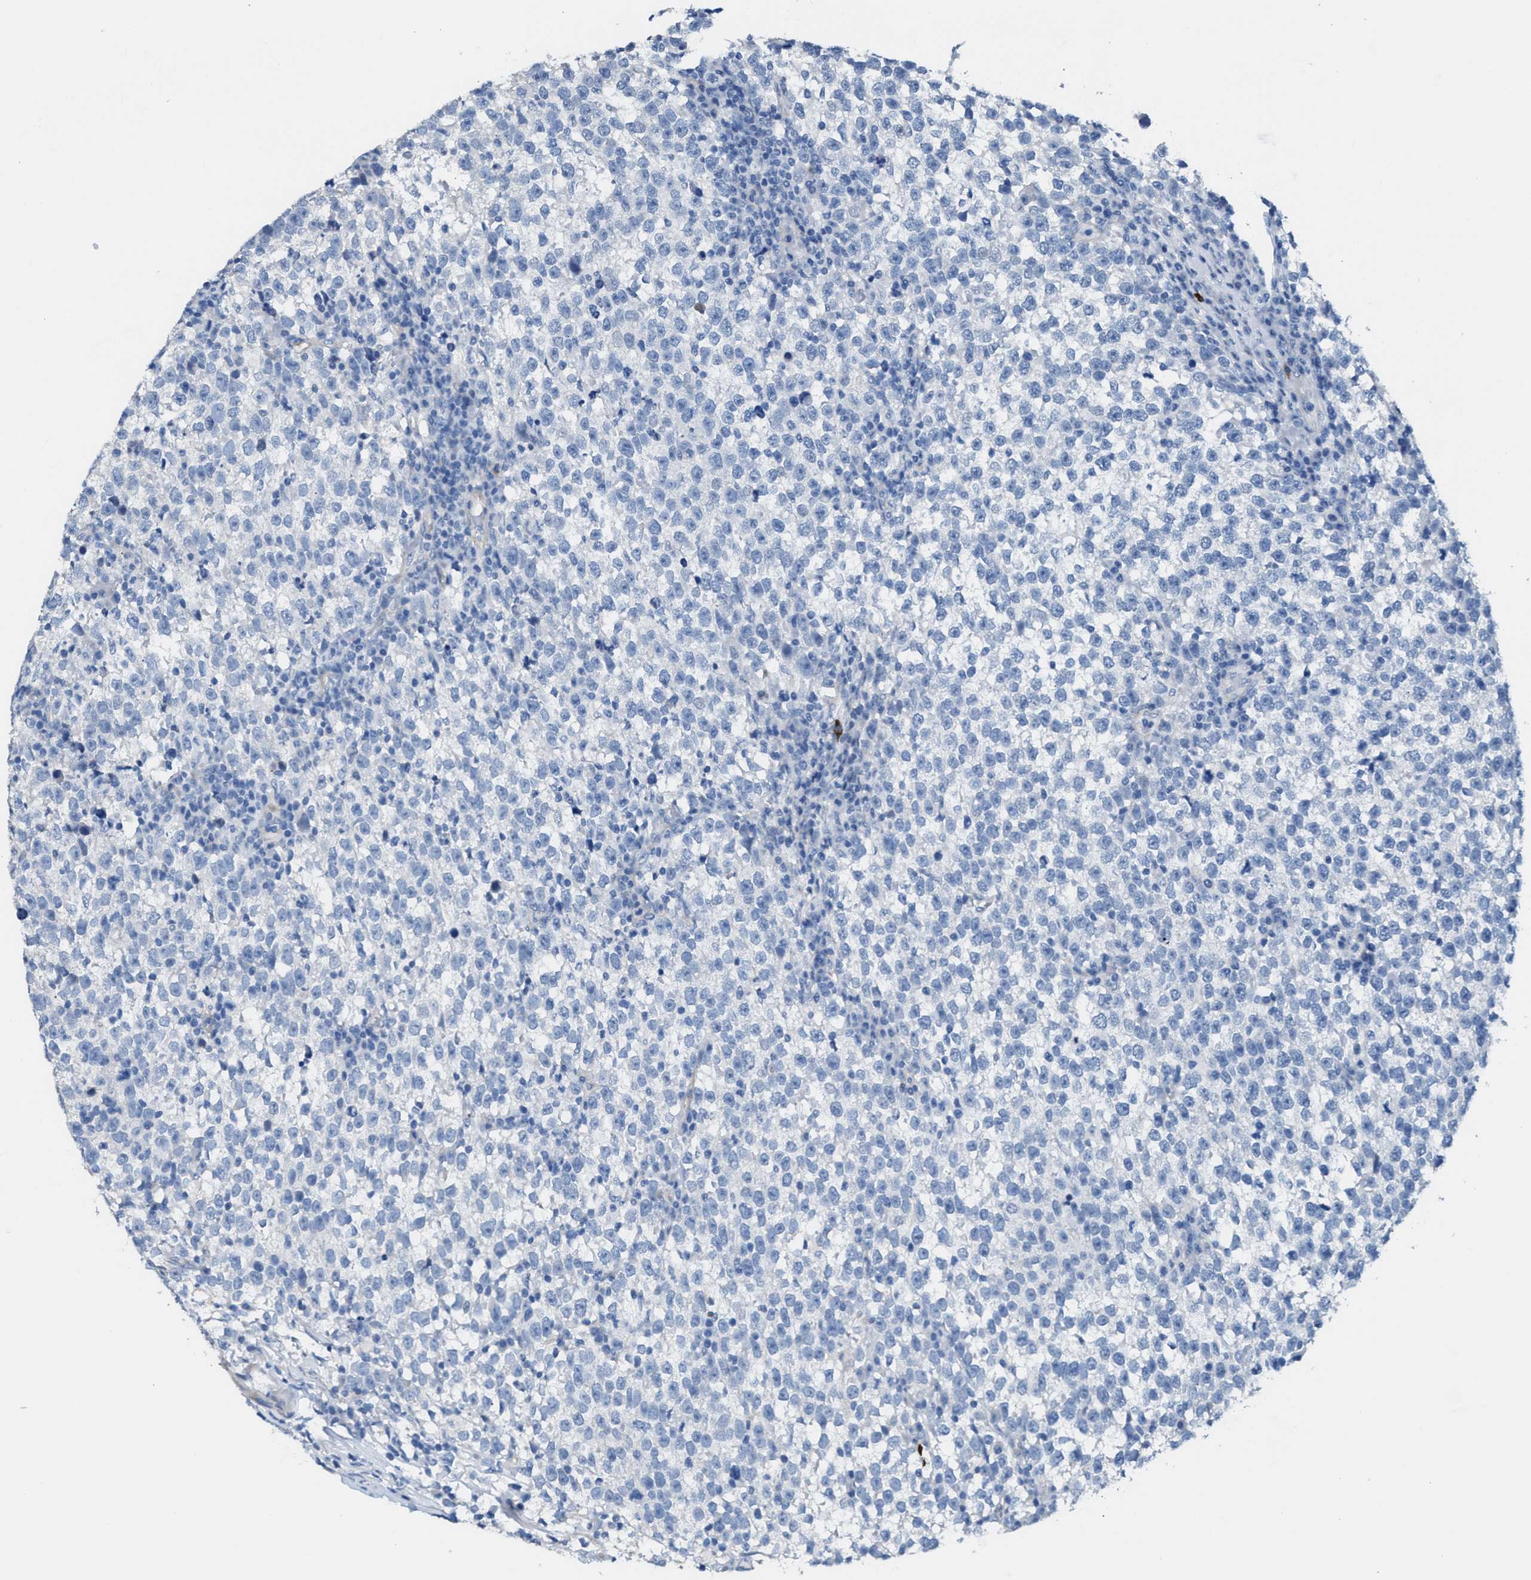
{"staining": {"intensity": "negative", "quantity": "none", "location": "none"}, "tissue": "testis cancer", "cell_type": "Tumor cells", "image_type": "cancer", "snomed": [{"axis": "morphology", "description": "Normal tissue, NOS"}, {"axis": "morphology", "description": "Seminoma, NOS"}, {"axis": "topography", "description": "Testis"}], "caption": "Photomicrograph shows no protein staining in tumor cells of testis seminoma tissue.", "gene": "MPP3", "patient": {"sex": "male", "age": 43}}